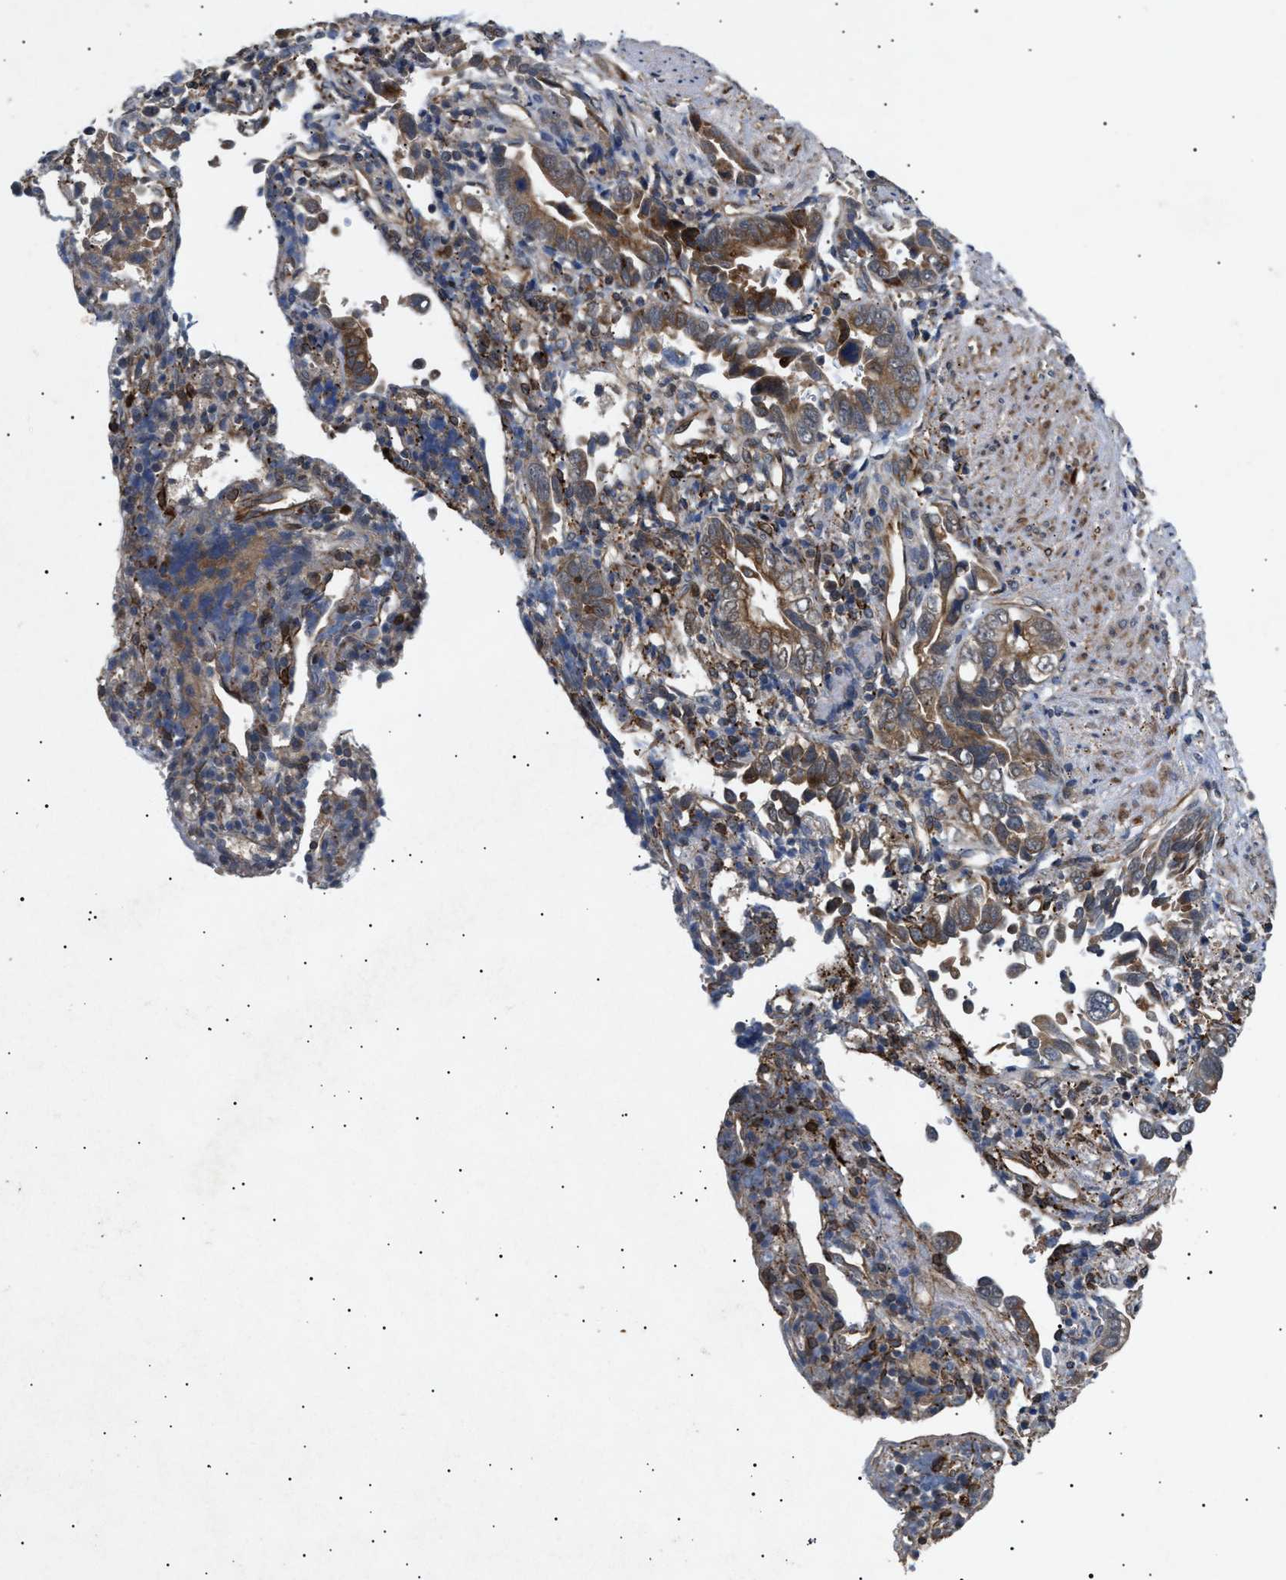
{"staining": {"intensity": "moderate", "quantity": "25%-75%", "location": "cytoplasmic/membranous"}, "tissue": "liver cancer", "cell_type": "Tumor cells", "image_type": "cancer", "snomed": [{"axis": "morphology", "description": "Cholangiocarcinoma"}, {"axis": "topography", "description": "Liver"}], "caption": "A brown stain shows moderate cytoplasmic/membranous staining of a protein in cholangiocarcinoma (liver) tumor cells. (DAB (3,3'-diaminobenzidine) = brown stain, brightfield microscopy at high magnification).", "gene": "SIRT5", "patient": {"sex": "female", "age": 79}}